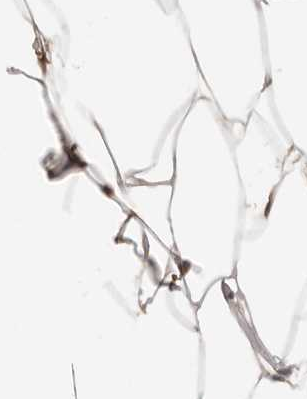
{"staining": {"intensity": "weak", "quantity": ">75%", "location": "cytoplasmic/membranous"}, "tissue": "adipose tissue", "cell_type": "Adipocytes", "image_type": "normal", "snomed": [{"axis": "morphology", "description": "Normal tissue, NOS"}, {"axis": "topography", "description": "Breast"}], "caption": "Brown immunohistochemical staining in unremarkable human adipose tissue shows weak cytoplasmic/membranous staining in approximately >75% of adipocytes. (brown staining indicates protein expression, while blue staining denotes nuclei).", "gene": "PSMA5", "patient": {"sex": "female", "age": 23}}